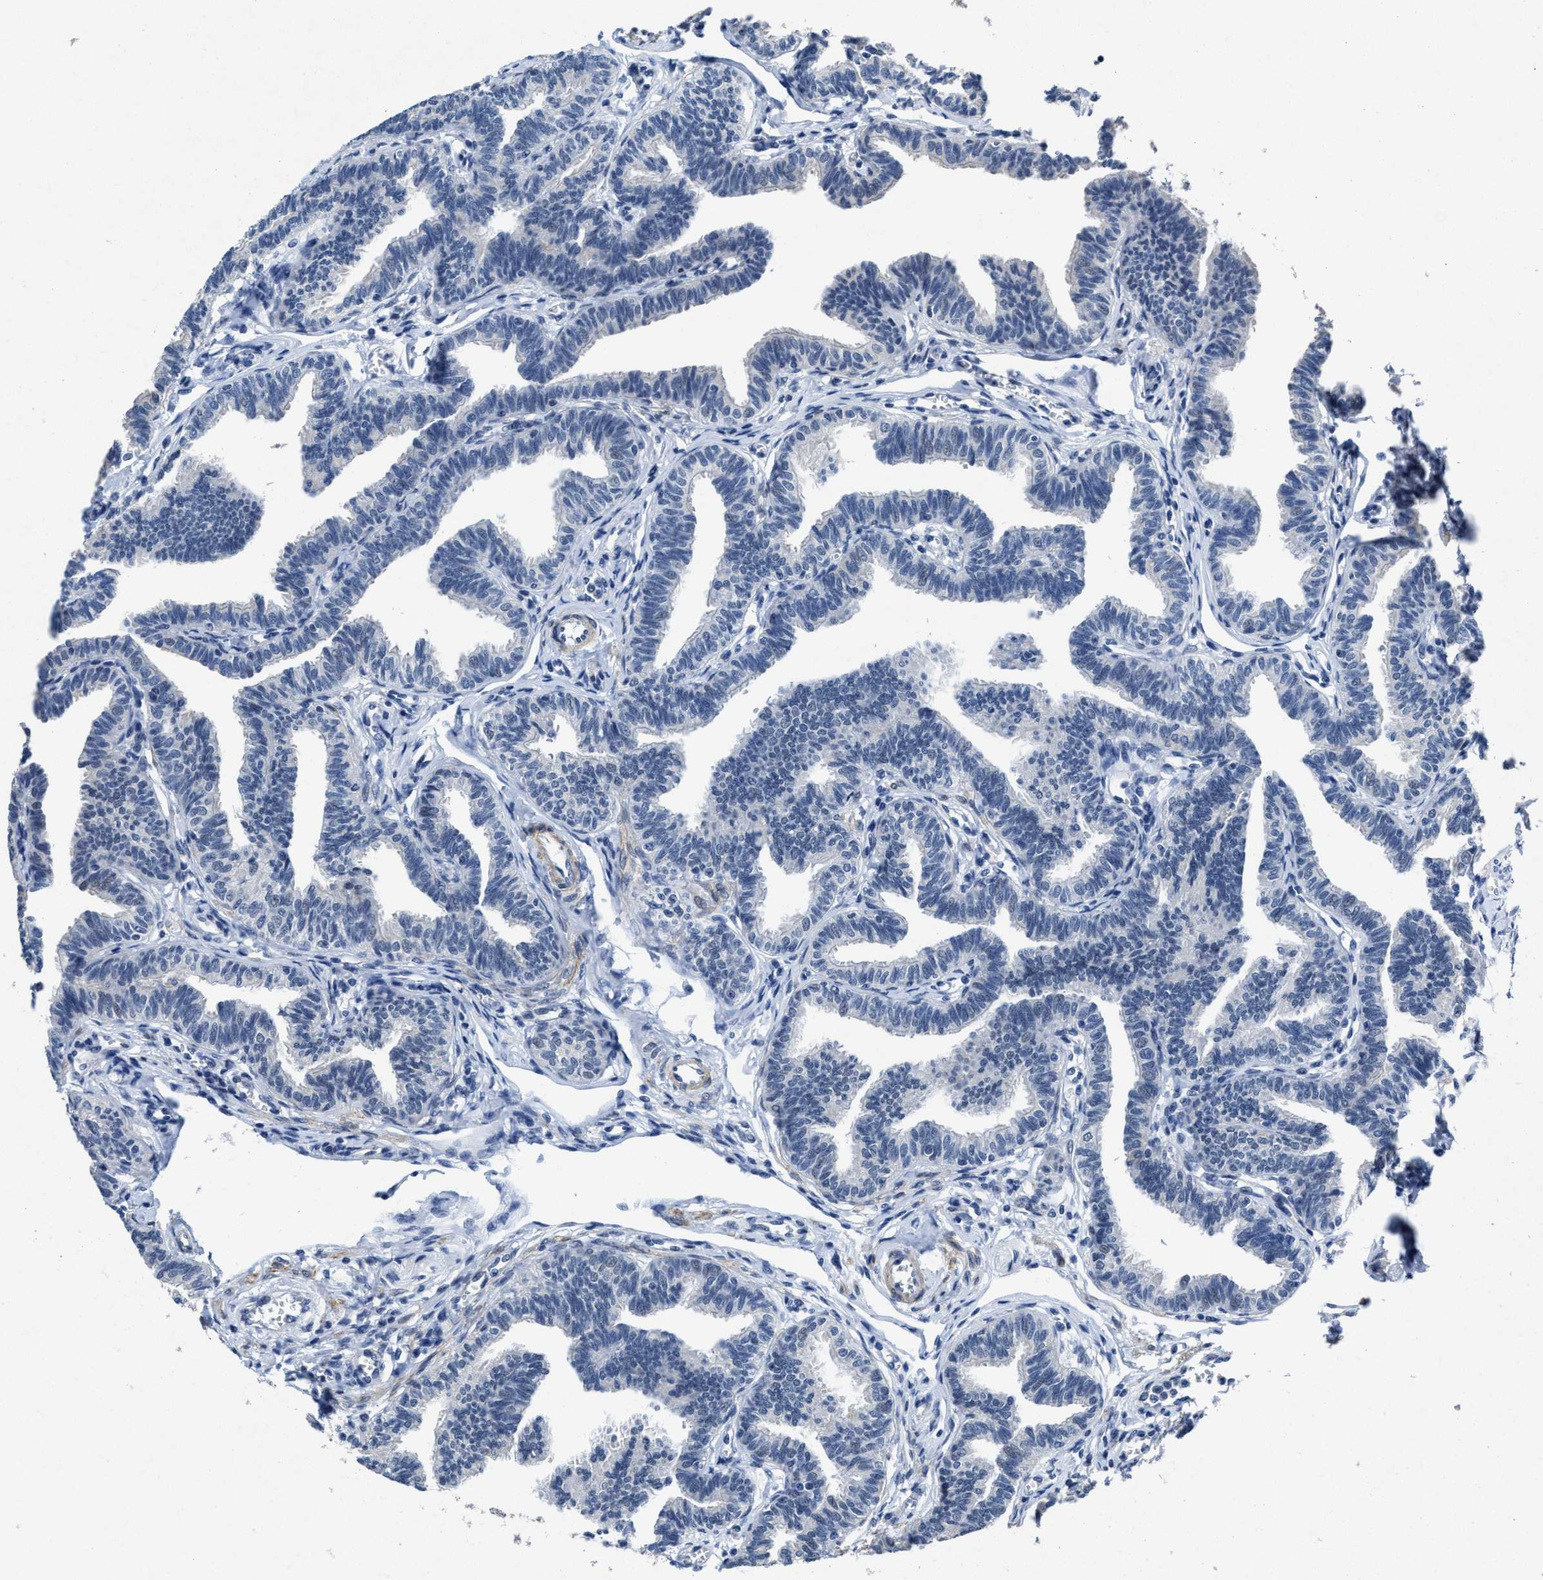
{"staining": {"intensity": "weak", "quantity": "<25%", "location": "nuclear"}, "tissue": "fallopian tube", "cell_type": "Glandular cells", "image_type": "normal", "snomed": [{"axis": "morphology", "description": "Normal tissue, NOS"}, {"axis": "topography", "description": "Fallopian tube"}, {"axis": "topography", "description": "Ovary"}], "caption": "Immunohistochemistry (IHC) histopathology image of normal fallopian tube: human fallopian tube stained with DAB (3,3'-diaminobenzidine) shows no significant protein expression in glandular cells. (DAB (3,3'-diaminobenzidine) immunohistochemistry, high magnification).", "gene": "ID3", "patient": {"sex": "female", "age": 23}}